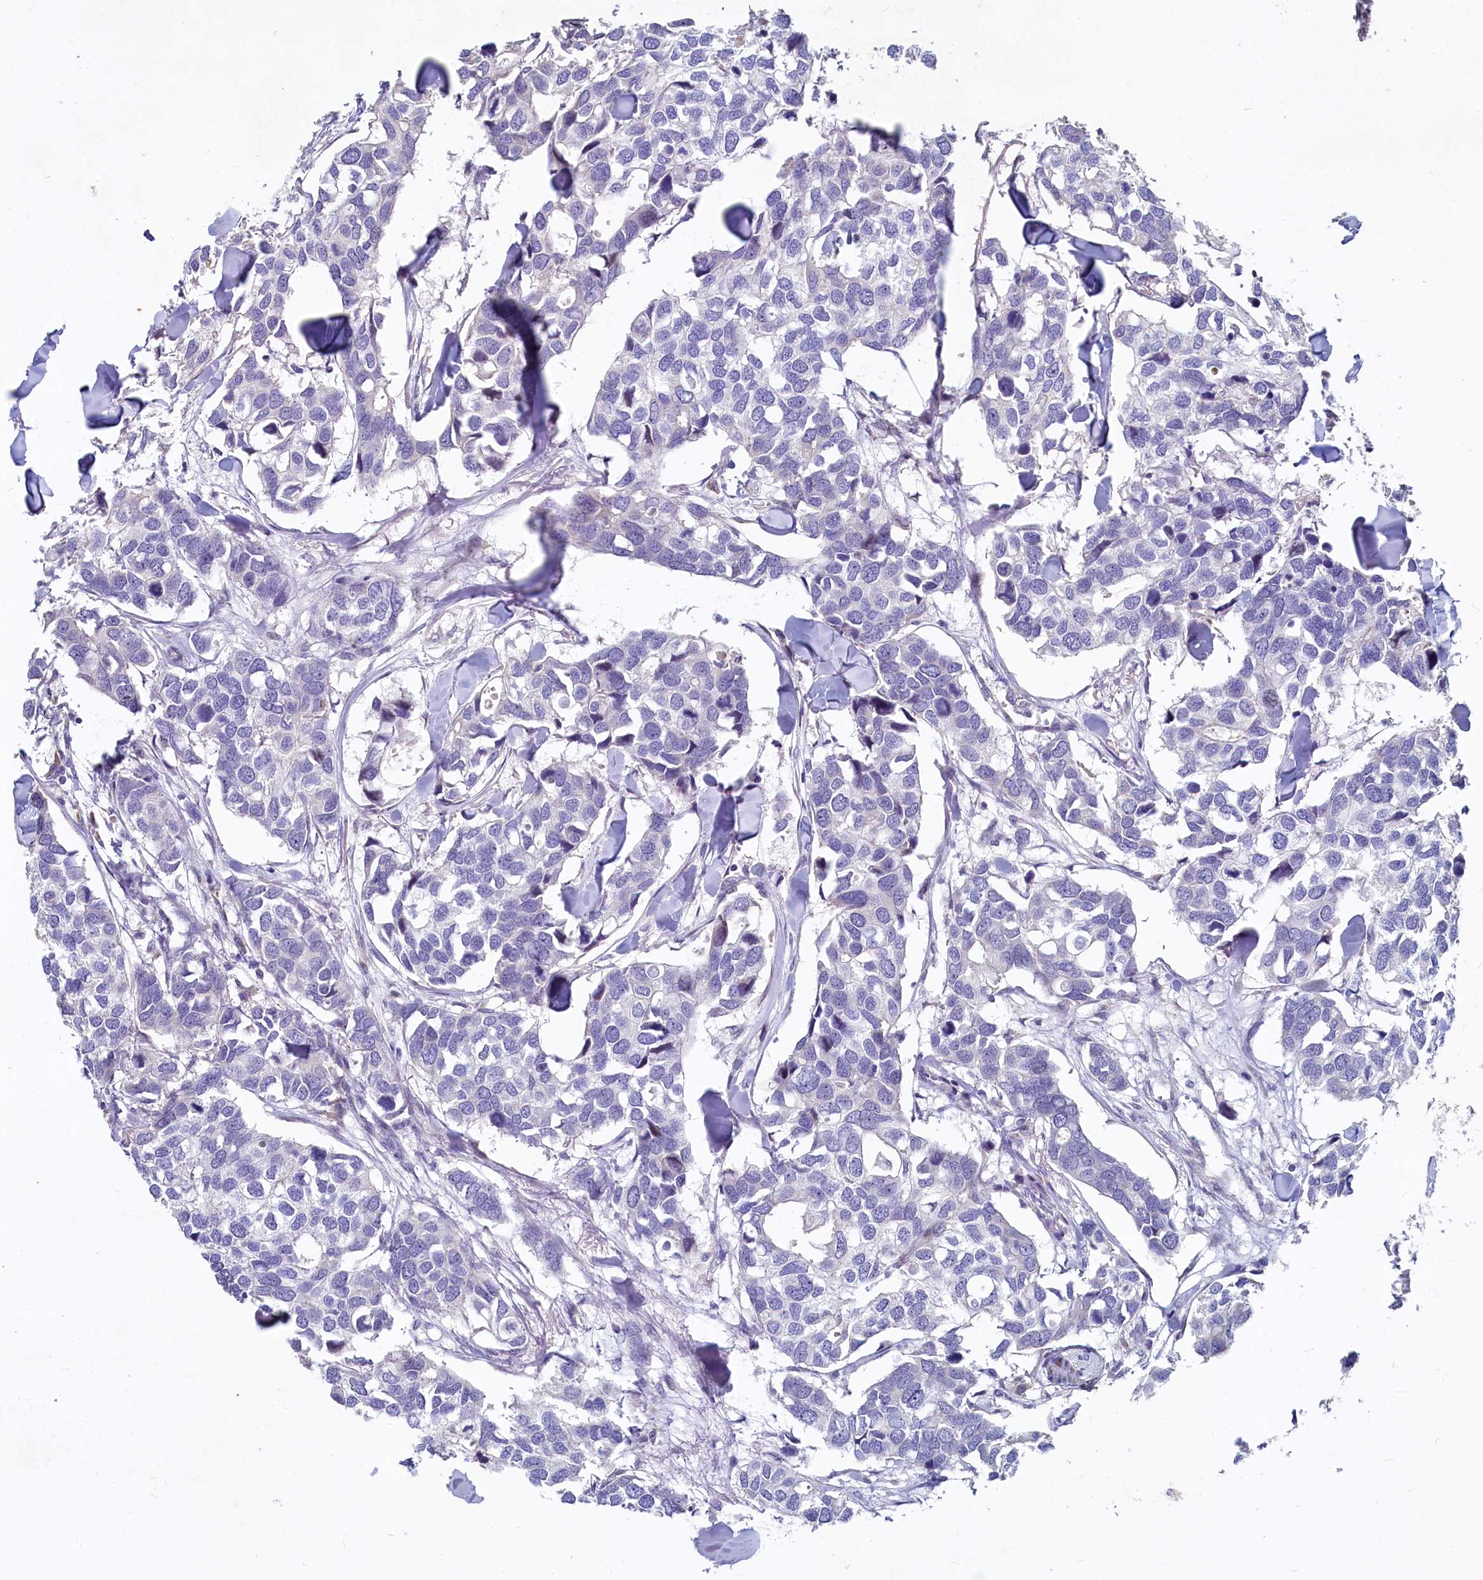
{"staining": {"intensity": "negative", "quantity": "none", "location": "none"}, "tissue": "breast cancer", "cell_type": "Tumor cells", "image_type": "cancer", "snomed": [{"axis": "morphology", "description": "Duct carcinoma"}, {"axis": "topography", "description": "Breast"}], "caption": "Tumor cells are negative for brown protein staining in breast cancer (intraductal carcinoma).", "gene": "ASXL3", "patient": {"sex": "female", "age": 83}}